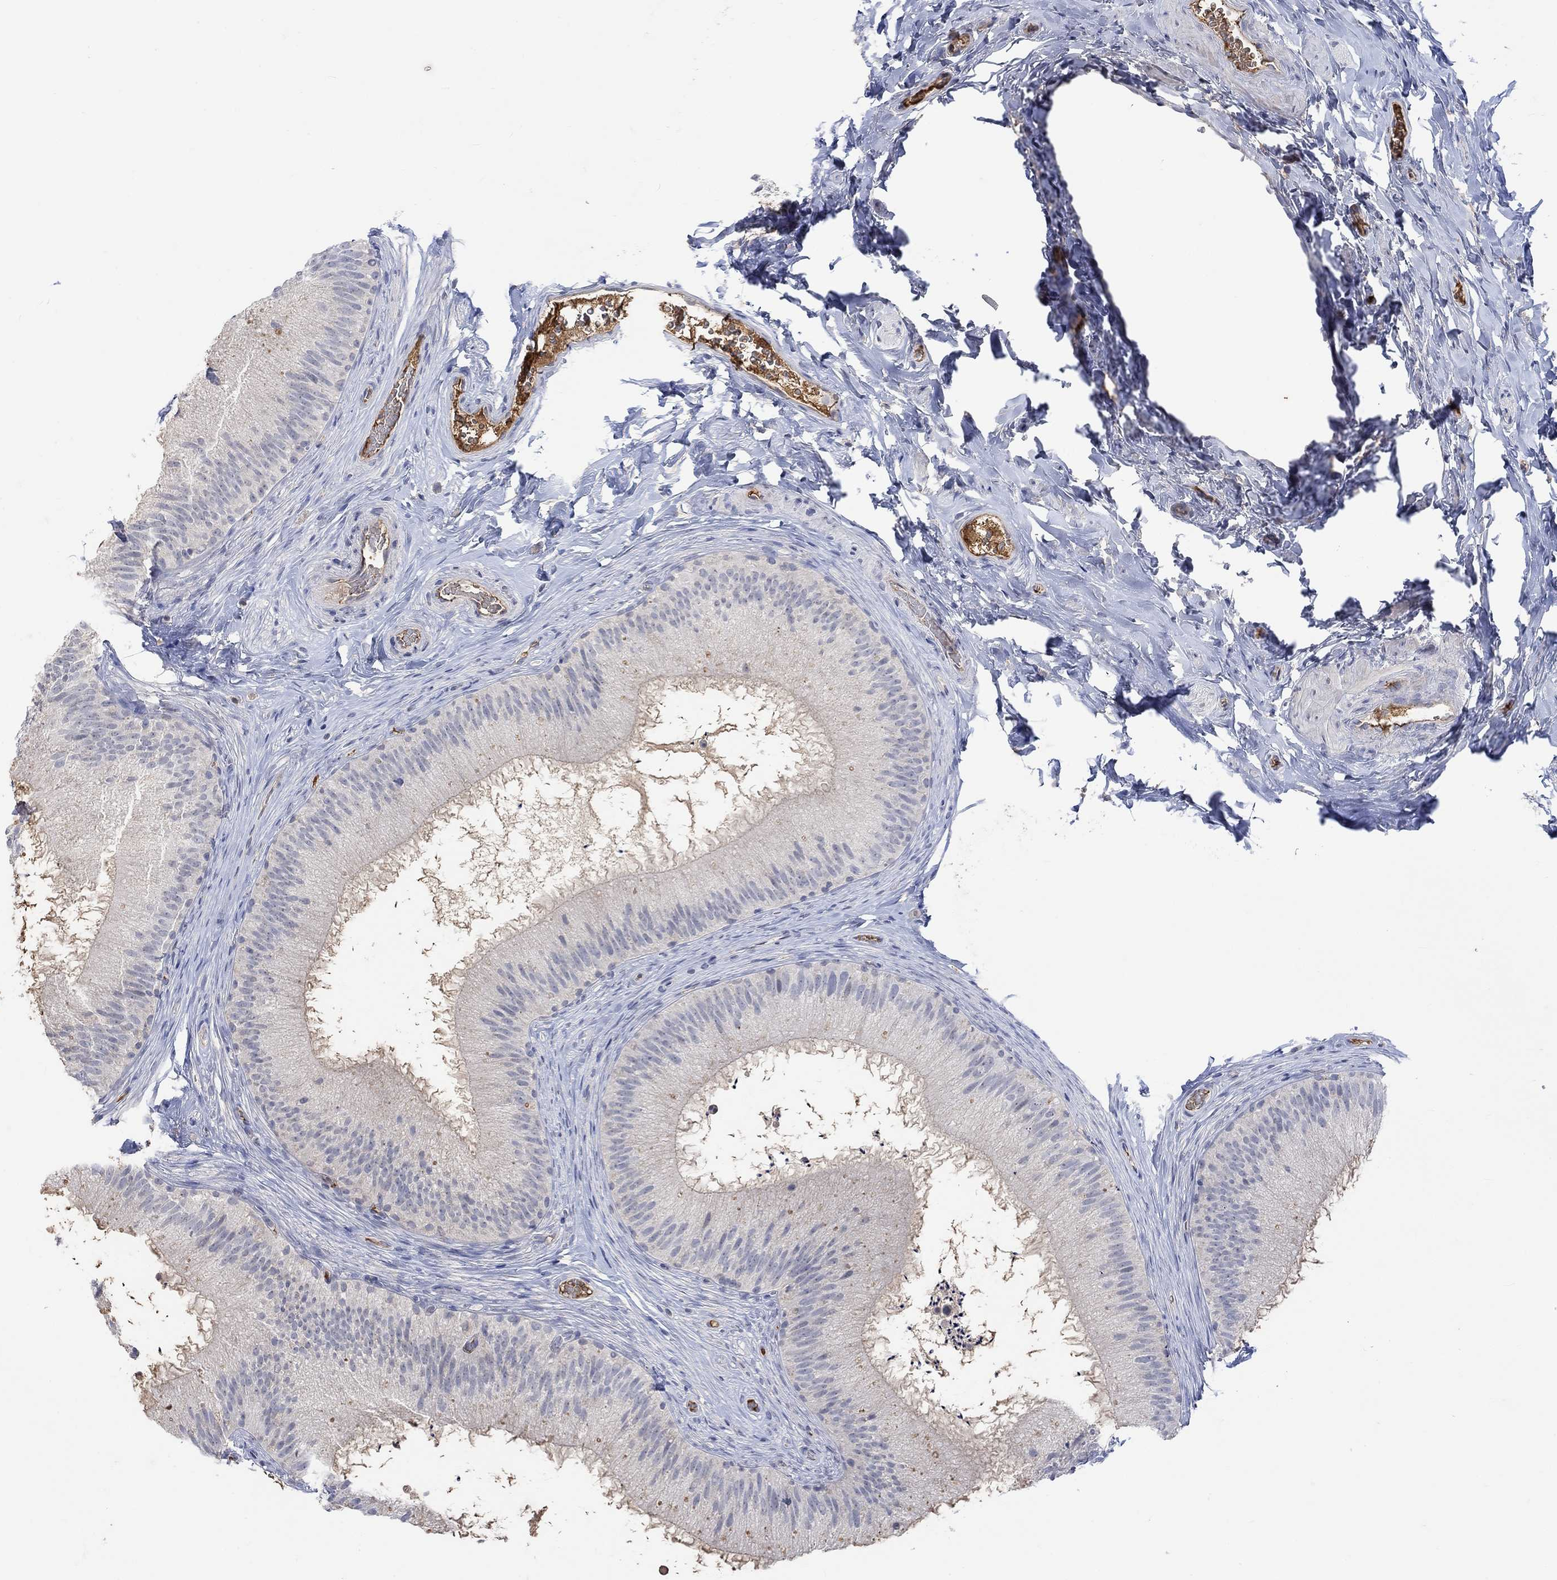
{"staining": {"intensity": "negative", "quantity": "none", "location": "none"}, "tissue": "epididymis", "cell_type": "Glandular cells", "image_type": "normal", "snomed": [{"axis": "morphology", "description": "Normal tissue, NOS"}, {"axis": "topography", "description": "Epididymis"}], "caption": "This histopathology image is of unremarkable epididymis stained with immunohistochemistry to label a protein in brown with the nuclei are counter-stained blue. There is no staining in glandular cells.", "gene": "MSTN", "patient": {"sex": "male", "age": 32}}